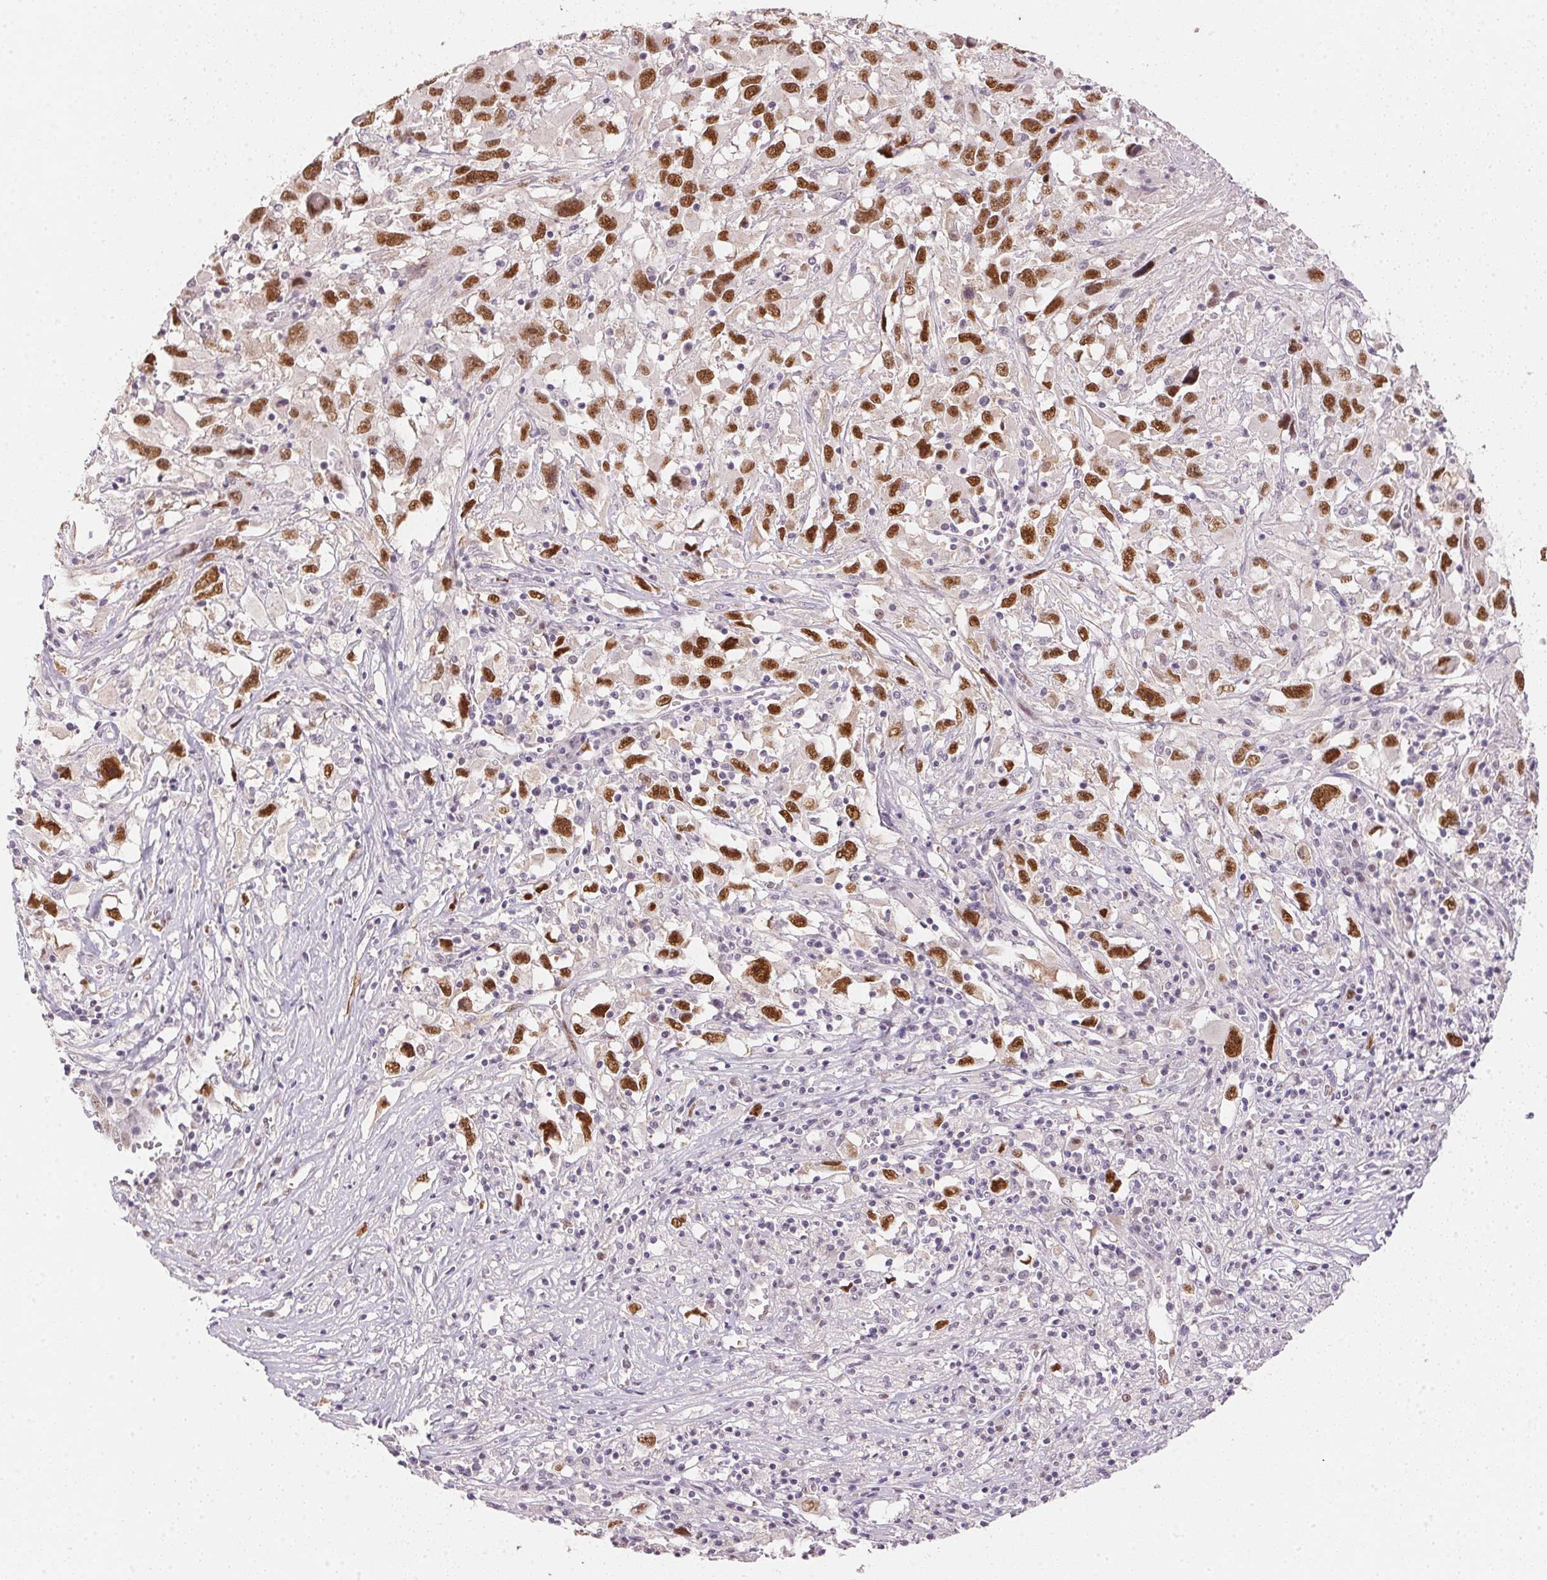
{"staining": {"intensity": "strong", "quantity": ">75%", "location": "nuclear"}, "tissue": "melanoma", "cell_type": "Tumor cells", "image_type": "cancer", "snomed": [{"axis": "morphology", "description": "Malignant melanoma, Metastatic site"}, {"axis": "topography", "description": "Soft tissue"}], "caption": "A histopathology image showing strong nuclear expression in about >75% of tumor cells in malignant melanoma (metastatic site), as visualized by brown immunohistochemical staining.", "gene": "POLR3G", "patient": {"sex": "male", "age": 50}}